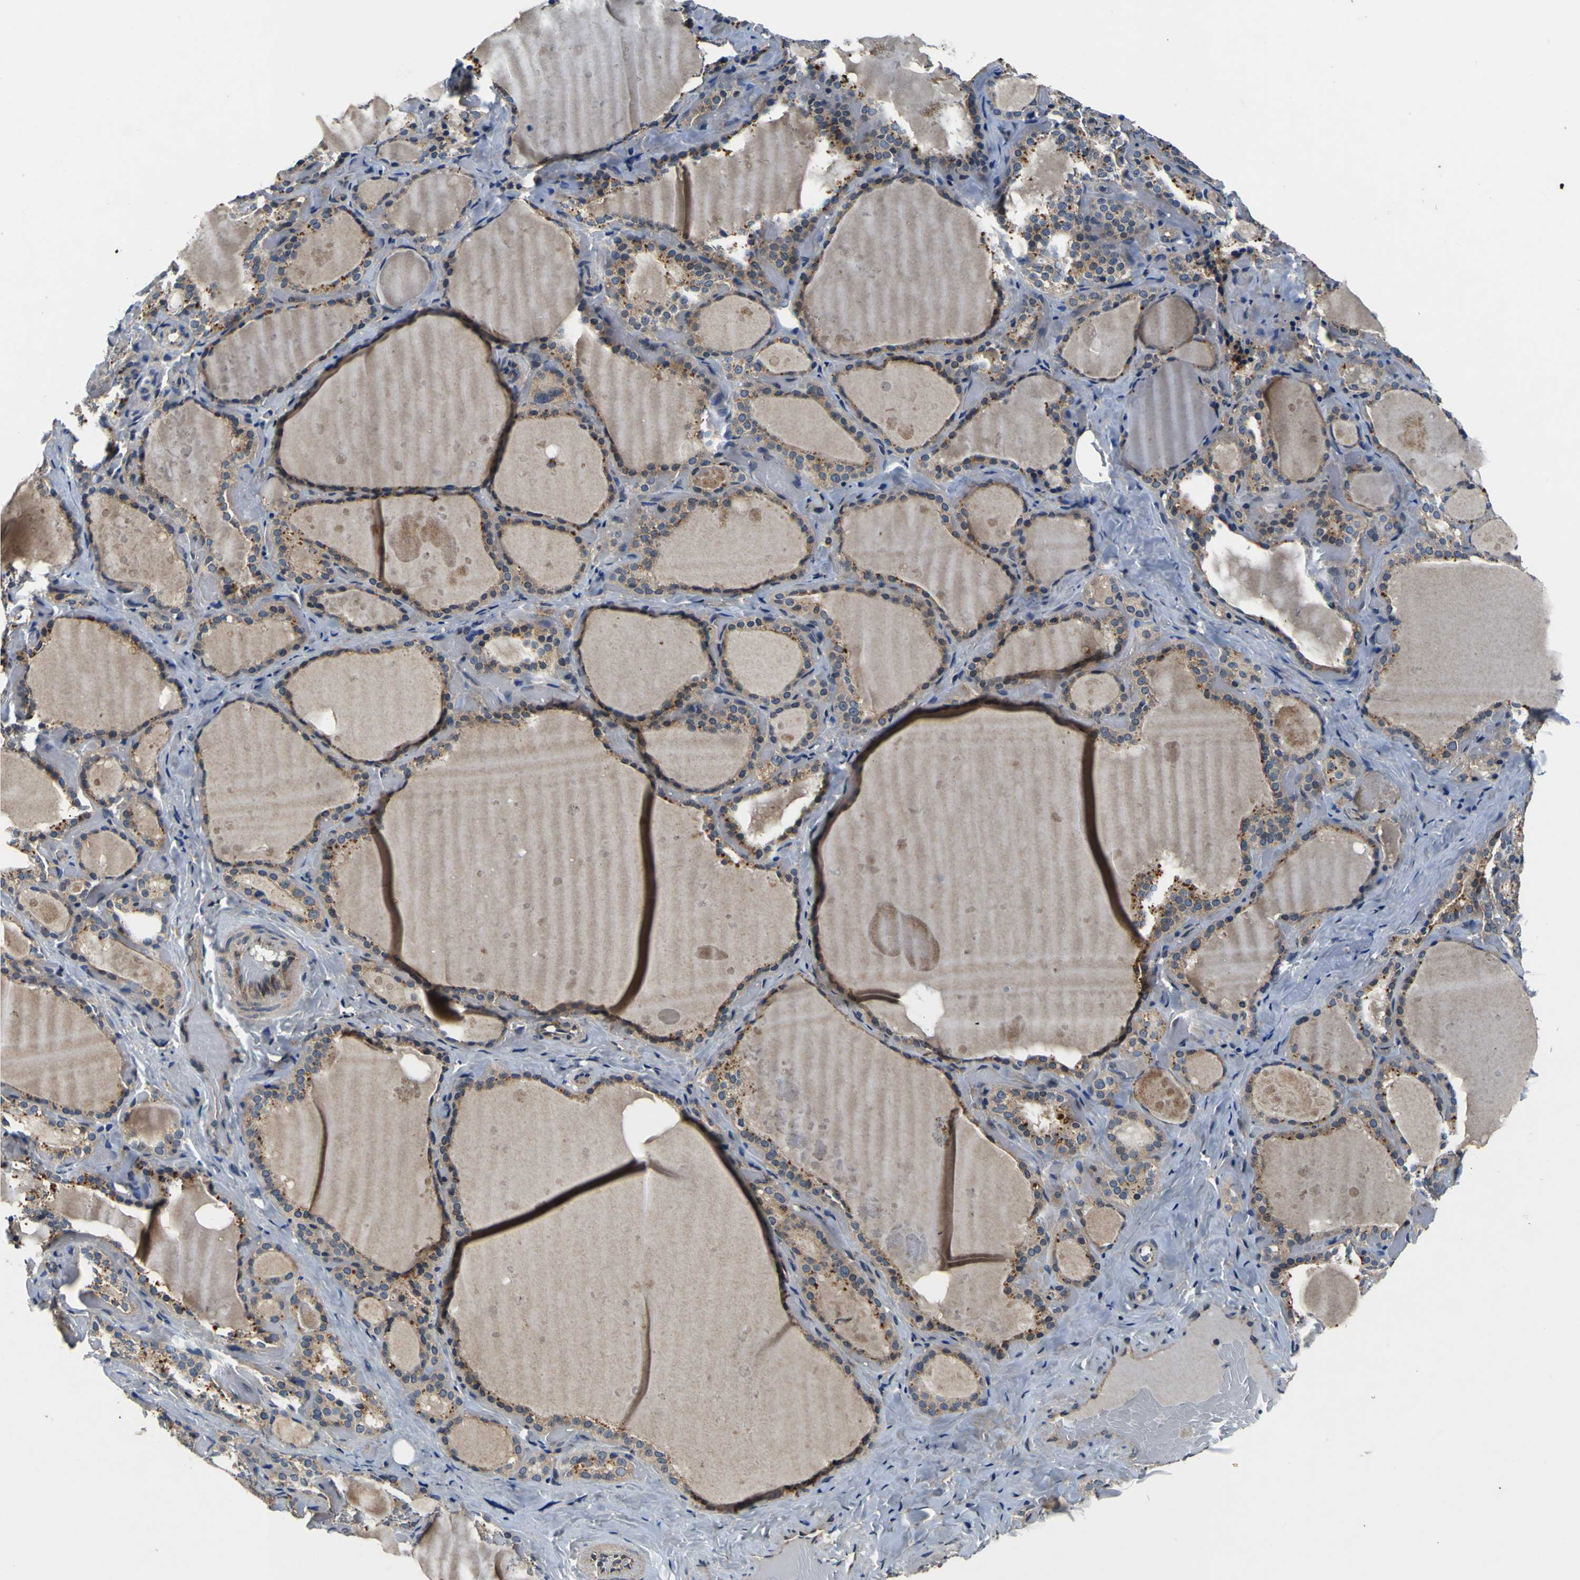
{"staining": {"intensity": "moderate", "quantity": ">75%", "location": "cytoplasmic/membranous"}, "tissue": "thyroid gland", "cell_type": "Glandular cells", "image_type": "normal", "snomed": [{"axis": "morphology", "description": "Normal tissue, NOS"}, {"axis": "topography", "description": "Thyroid gland"}], "caption": "Protein staining by immunohistochemistry exhibits moderate cytoplasmic/membranous positivity in about >75% of glandular cells in normal thyroid gland.", "gene": "EPHB4", "patient": {"sex": "female", "age": 44}}